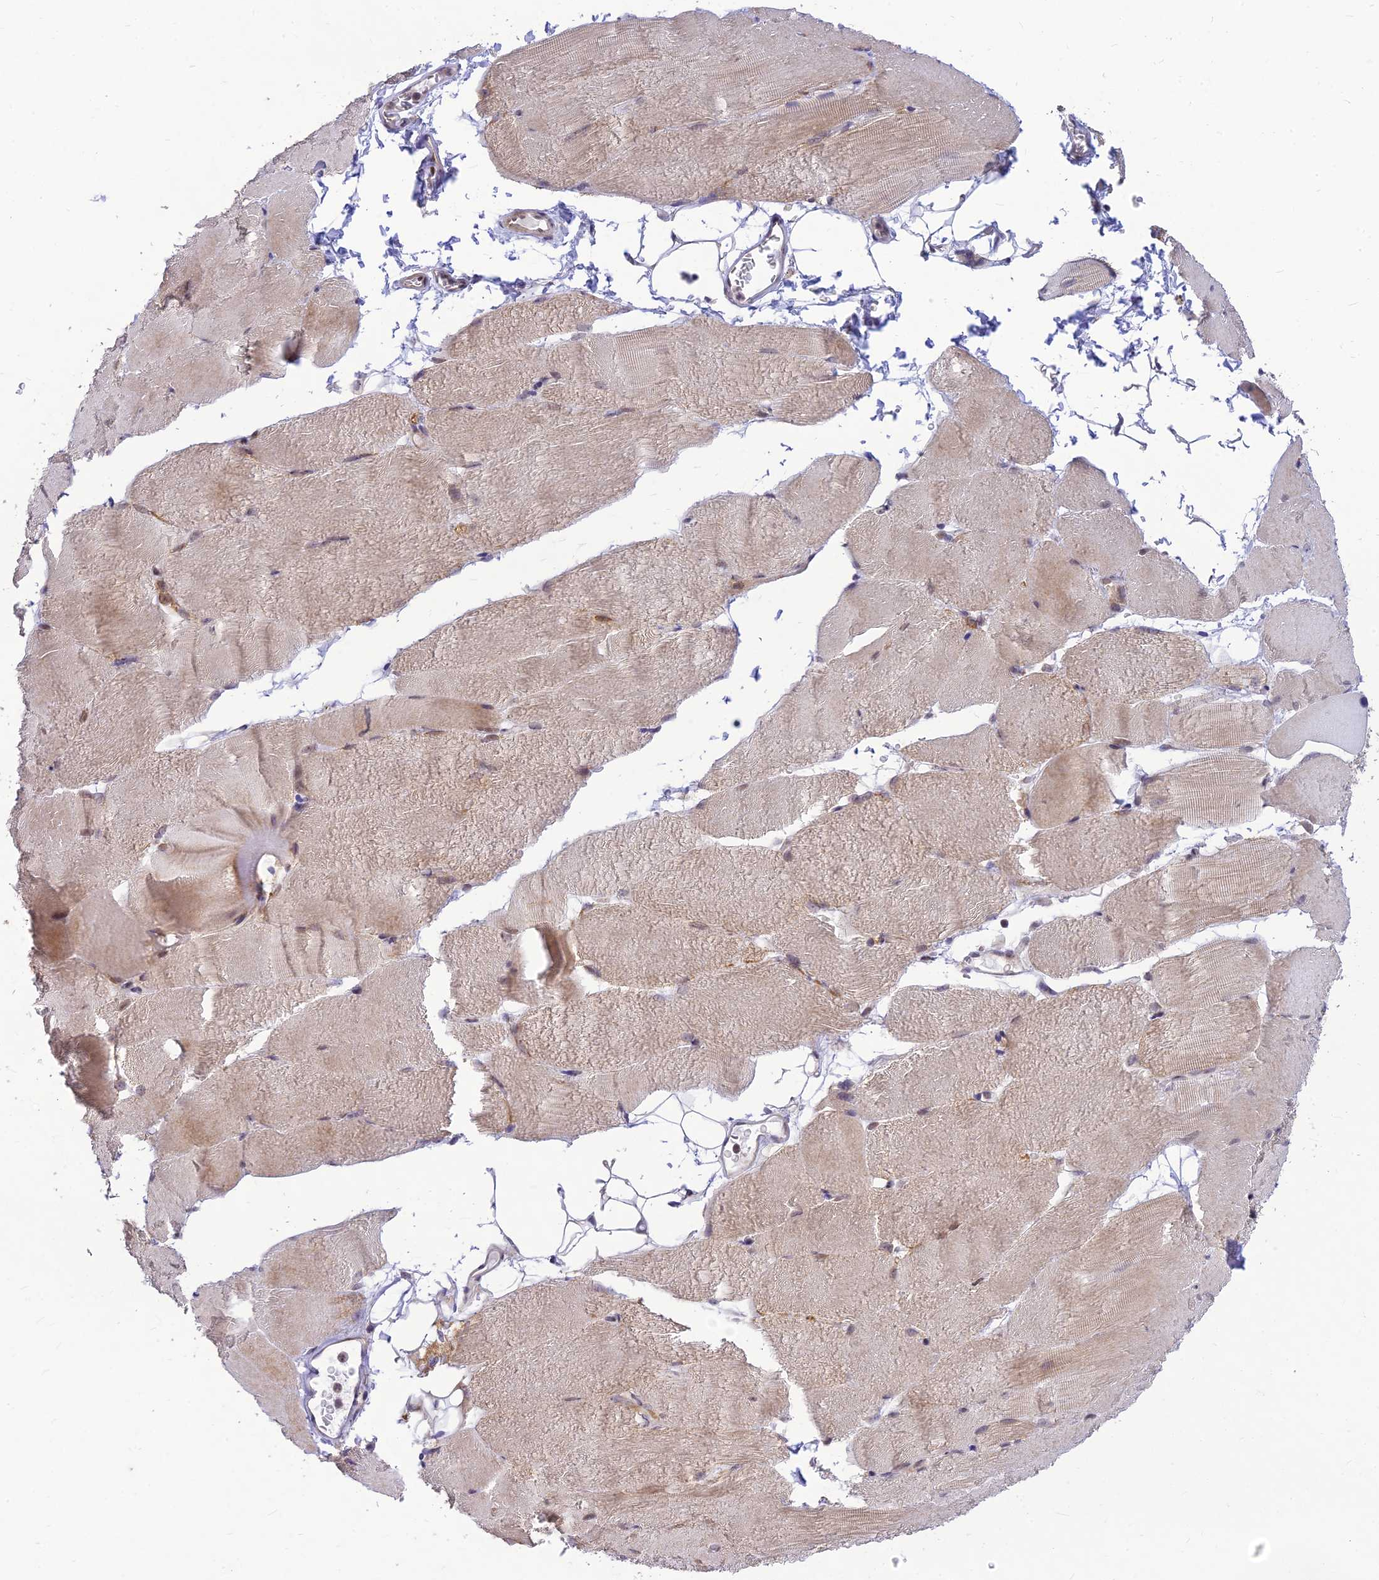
{"staining": {"intensity": "weak", "quantity": ">75%", "location": "cytoplasmic/membranous,nuclear"}, "tissue": "skeletal muscle", "cell_type": "Myocytes", "image_type": "normal", "snomed": [{"axis": "morphology", "description": "Normal tissue, NOS"}, {"axis": "topography", "description": "Skeletal muscle"}, {"axis": "topography", "description": "Parathyroid gland"}], "caption": "About >75% of myocytes in unremarkable skeletal muscle display weak cytoplasmic/membranous,nuclear protein positivity as visualized by brown immunohistochemical staining.", "gene": "MICOS13", "patient": {"sex": "female", "age": 37}}